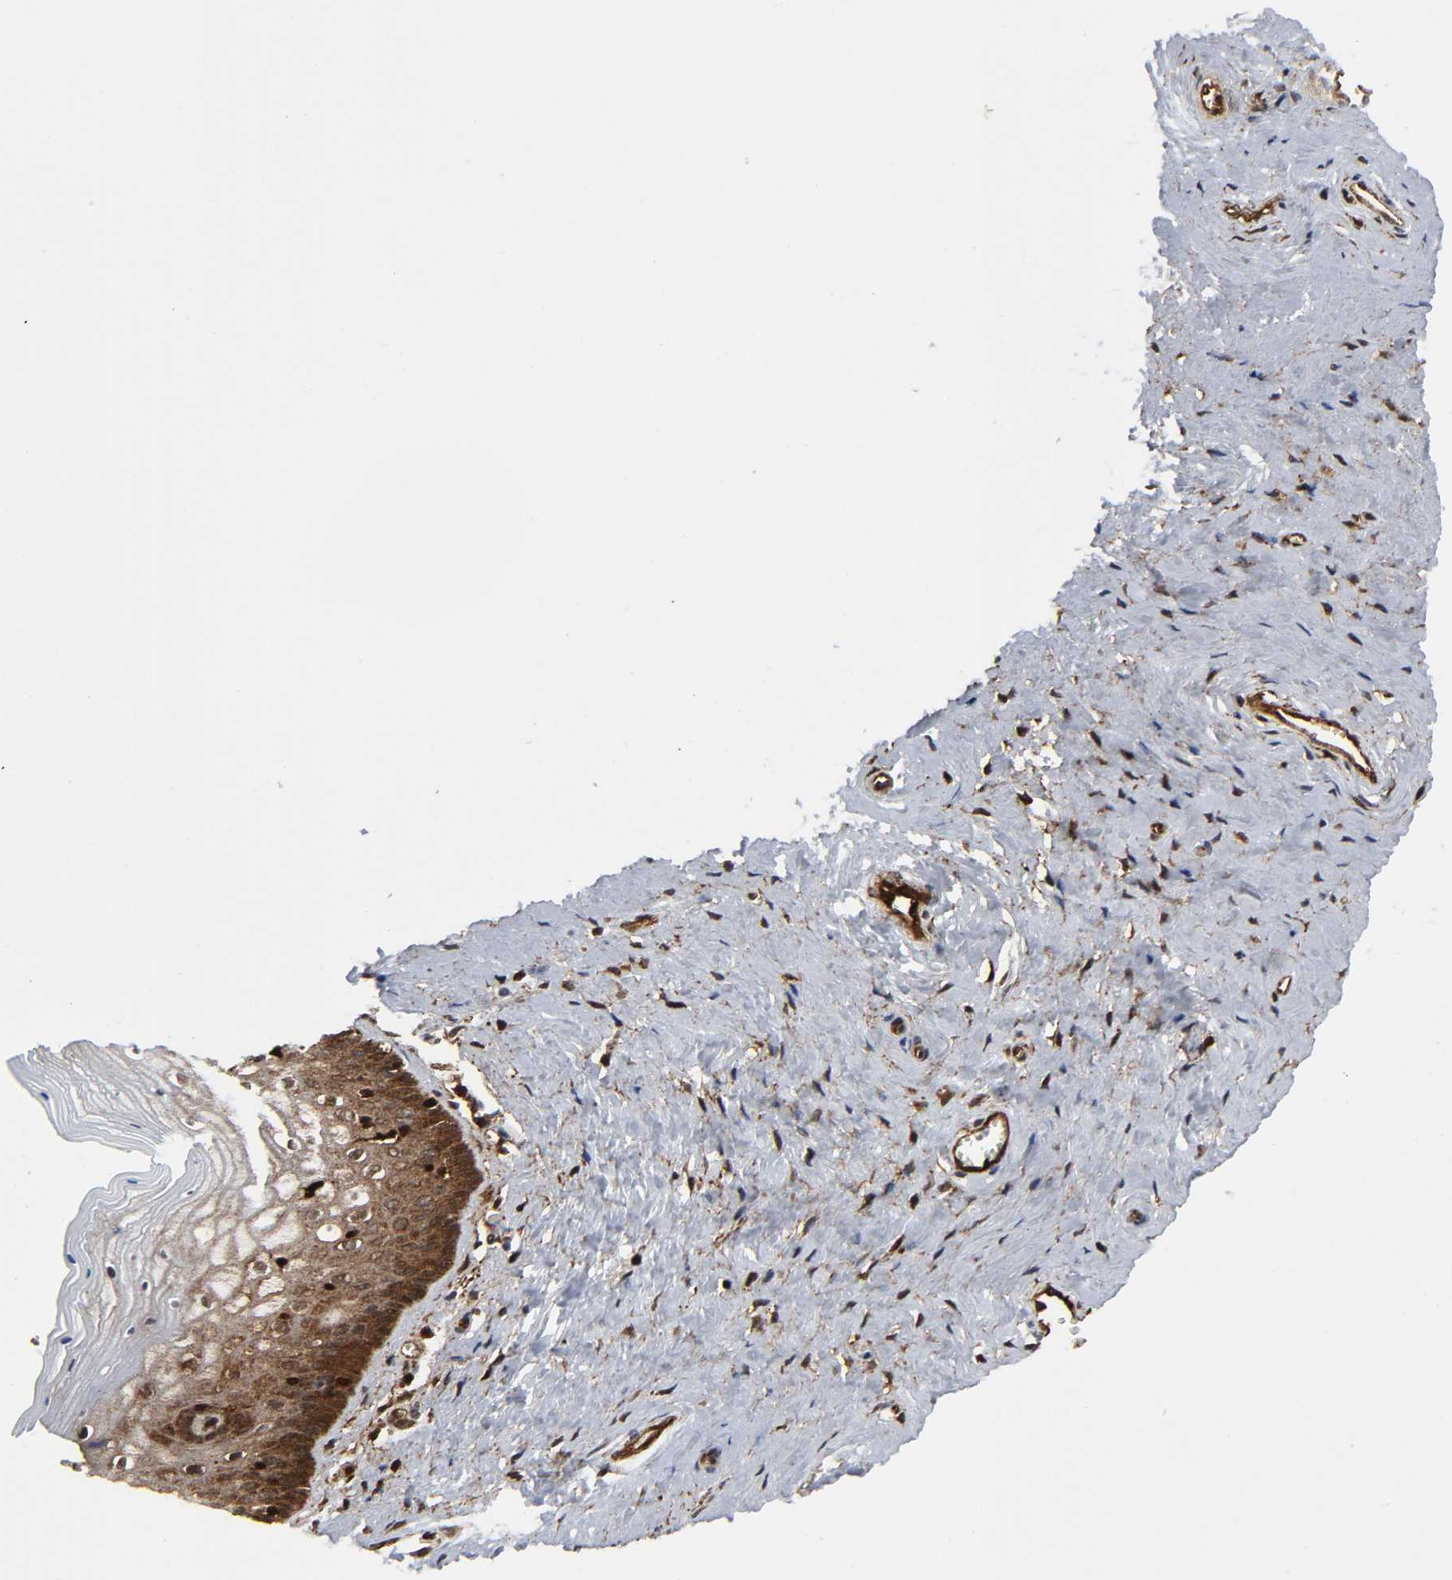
{"staining": {"intensity": "strong", "quantity": "25%-75%", "location": "cytoplasmic/membranous,nuclear"}, "tissue": "vagina", "cell_type": "Squamous epithelial cells", "image_type": "normal", "snomed": [{"axis": "morphology", "description": "Normal tissue, NOS"}, {"axis": "topography", "description": "Vagina"}], "caption": "A high-resolution micrograph shows immunohistochemistry staining of unremarkable vagina, which demonstrates strong cytoplasmic/membranous,nuclear positivity in approximately 25%-75% of squamous epithelial cells. The staining is performed using DAB brown chromogen to label protein expression. The nuclei are counter-stained blue using hematoxylin.", "gene": "MAPK1", "patient": {"sex": "female", "age": 46}}